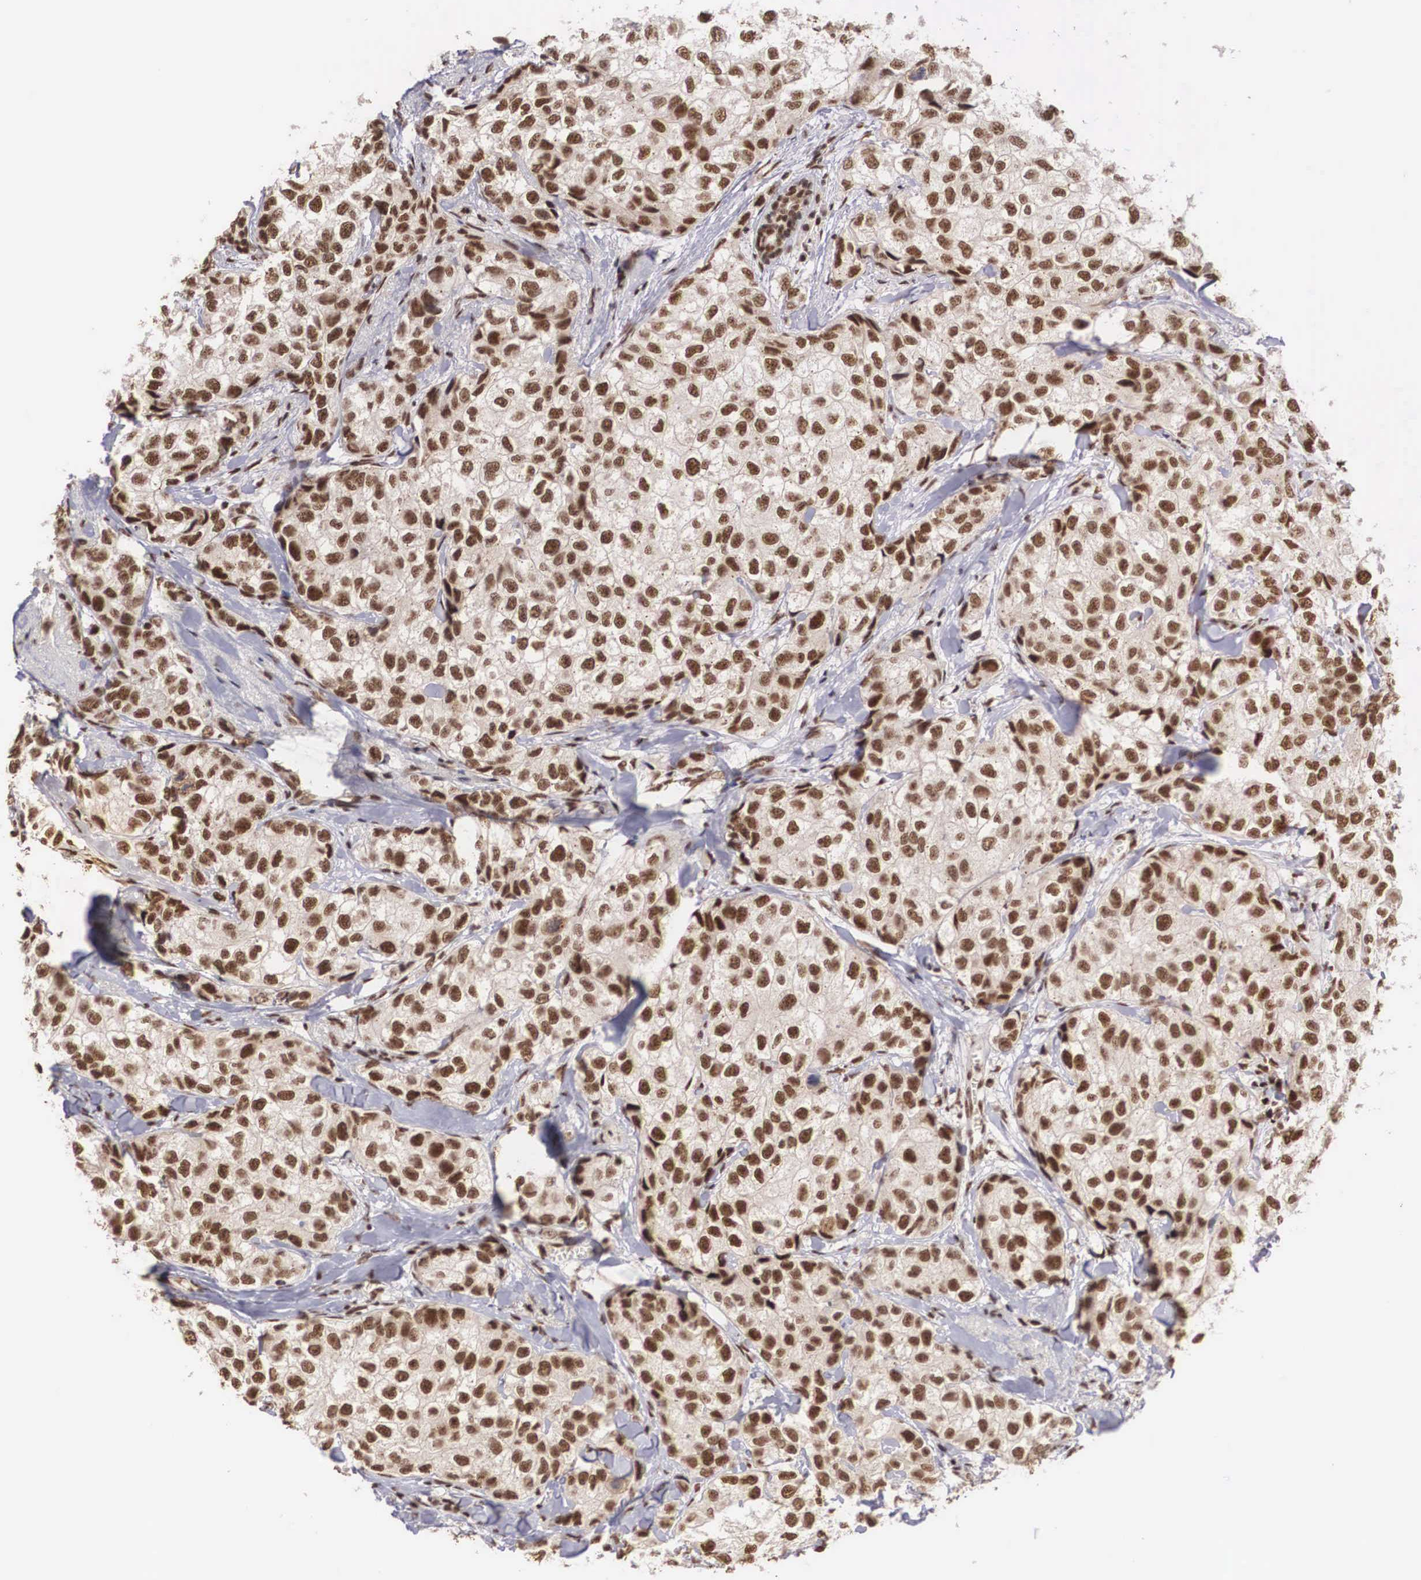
{"staining": {"intensity": "moderate", "quantity": ">75%", "location": "nuclear"}, "tissue": "breast cancer", "cell_type": "Tumor cells", "image_type": "cancer", "snomed": [{"axis": "morphology", "description": "Duct carcinoma"}, {"axis": "topography", "description": "Breast"}], "caption": "Moderate nuclear protein positivity is seen in approximately >75% of tumor cells in breast cancer.", "gene": "HTATSF1", "patient": {"sex": "female", "age": 68}}